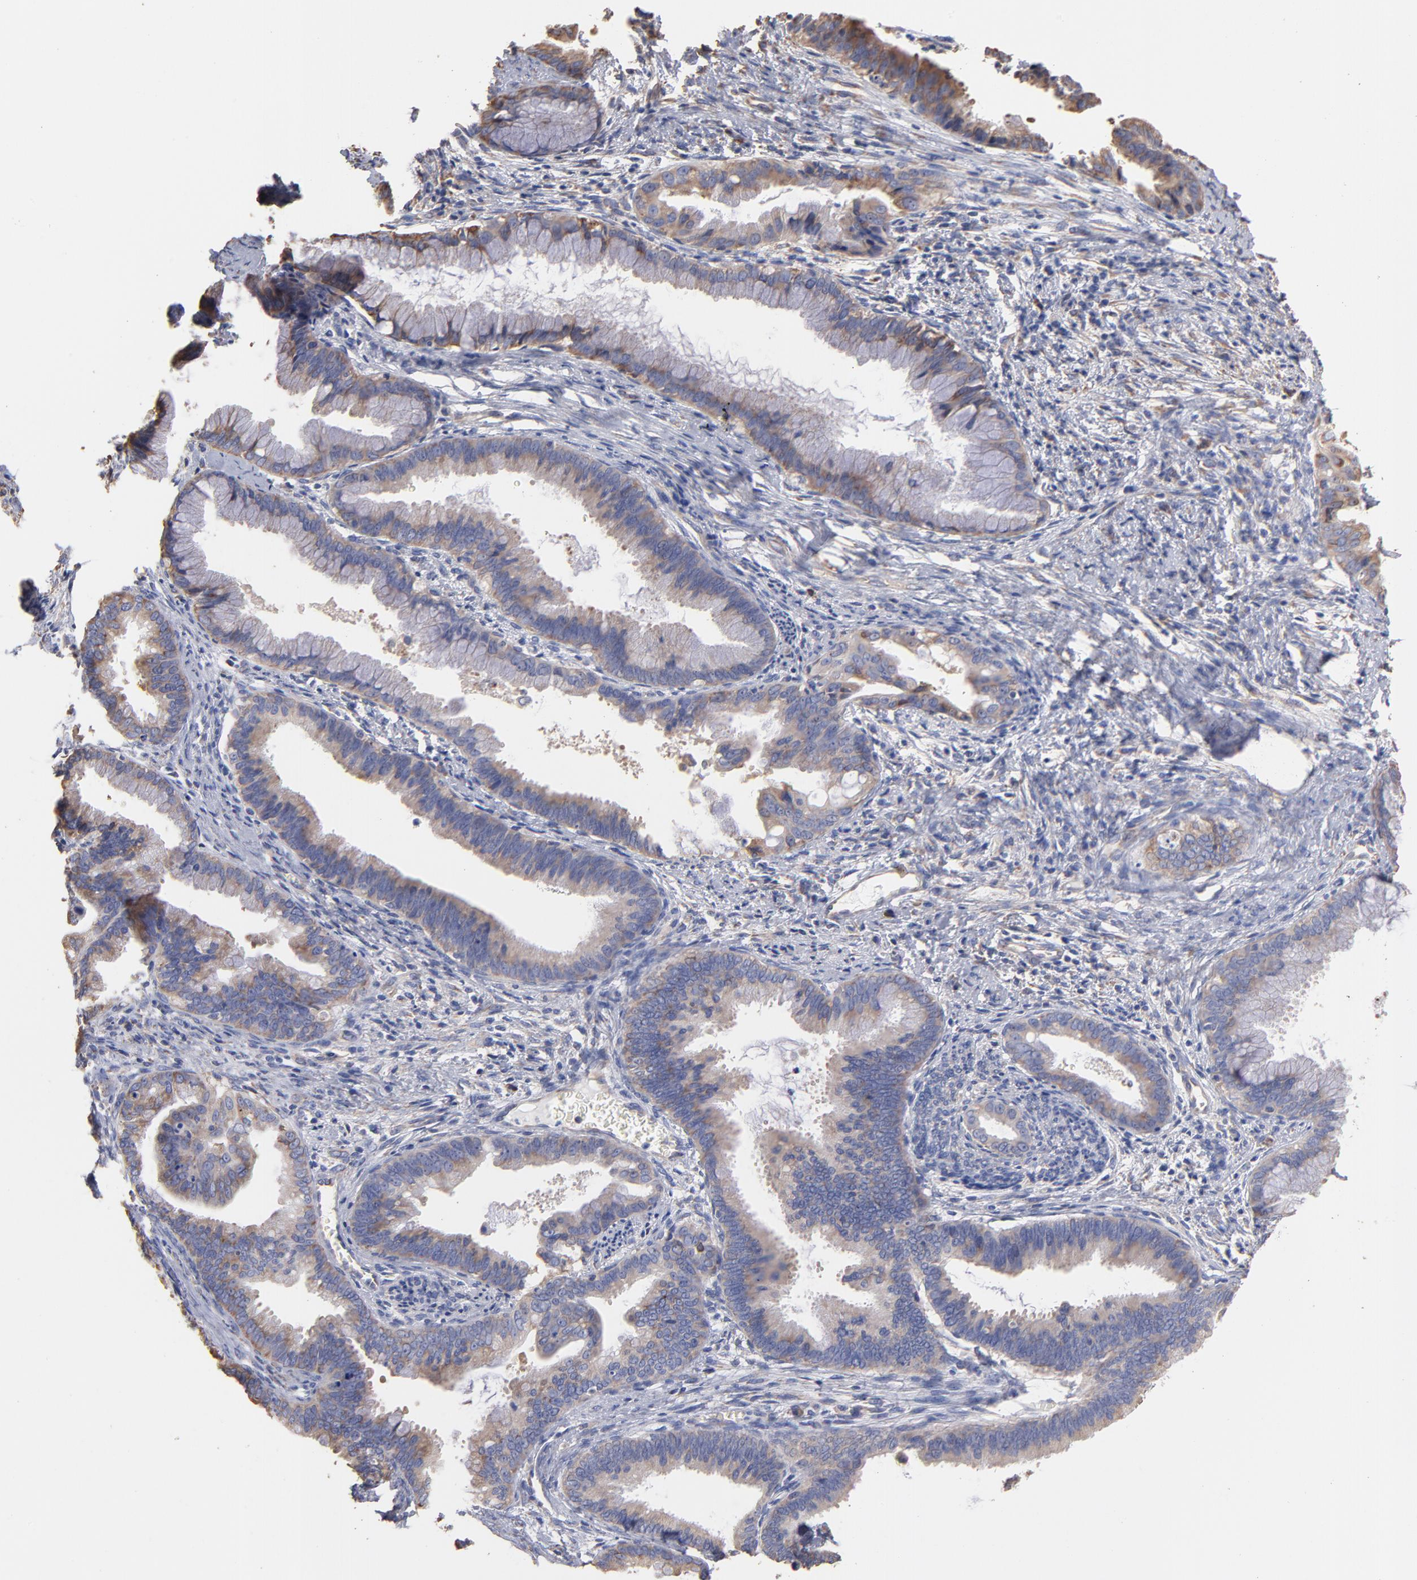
{"staining": {"intensity": "weak", "quantity": "<25%", "location": "cytoplasmic/membranous"}, "tissue": "cervical cancer", "cell_type": "Tumor cells", "image_type": "cancer", "snomed": [{"axis": "morphology", "description": "Adenocarcinoma, NOS"}, {"axis": "topography", "description": "Cervix"}], "caption": "An immunohistochemistry photomicrograph of cervical cancer is shown. There is no staining in tumor cells of cervical cancer.", "gene": "RPL9", "patient": {"sex": "female", "age": 47}}